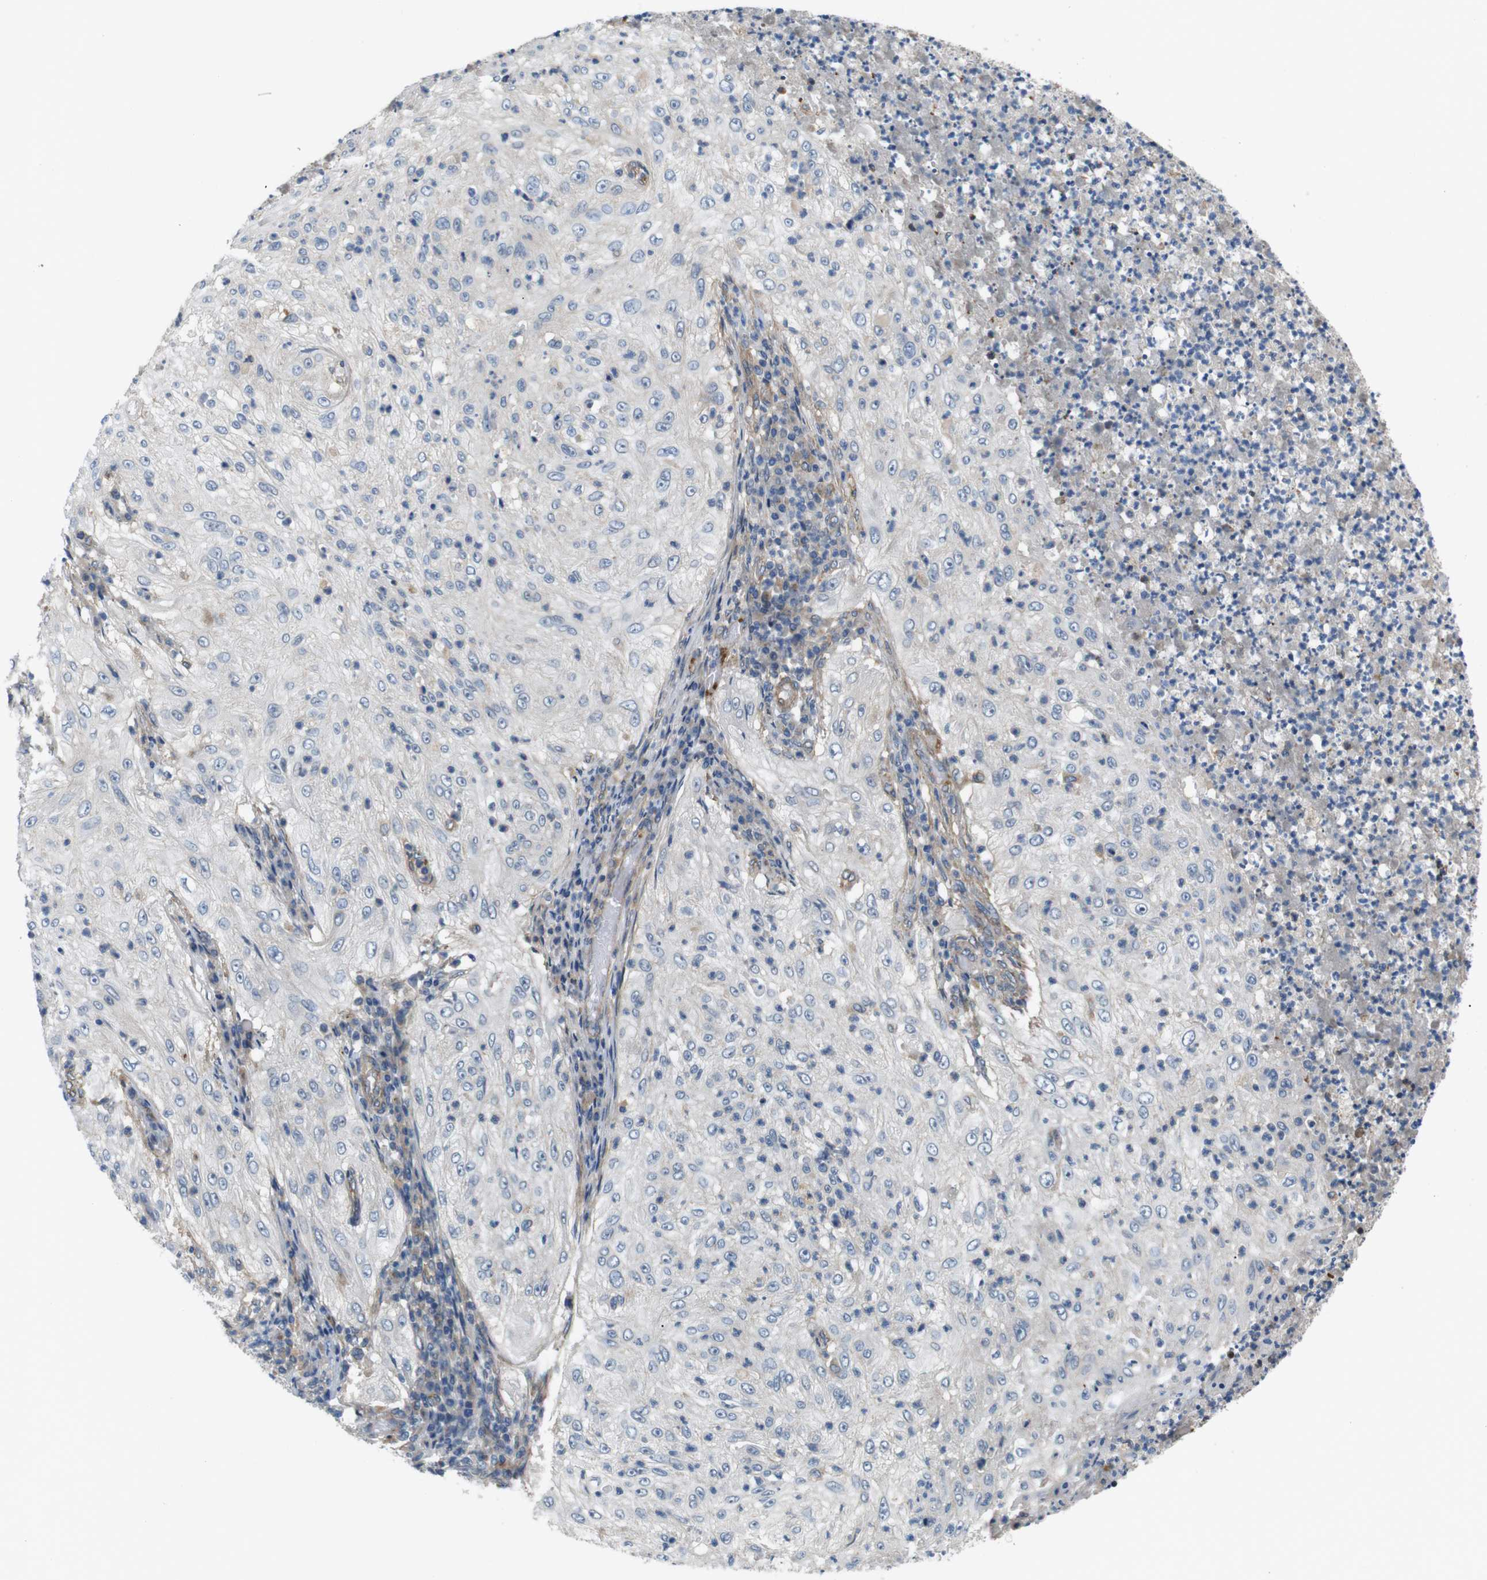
{"staining": {"intensity": "negative", "quantity": "none", "location": "none"}, "tissue": "lung cancer", "cell_type": "Tumor cells", "image_type": "cancer", "snomed": [{"axis": "morphology", "description": "Inflammation, NOS"}, {"axis": "morphology", "description": "Squamous cell carcinoma, NOS"}, {"axis": "topography", "description": "Lymph node"}, {"axis": "topography", "description": "Soft tissue"}, {"axis": "topography", "description": "Lung"}], "caption": "This micrograph is of lung cancer (squamous cell carcinoma) stained with immunohistochemistry (IHC) to label a protein in brown with the nuclei are counter-stained blue. There is no staining in tumor cells.", "gene": "BVES", "patient": {"sex": "male", "age": 66}}